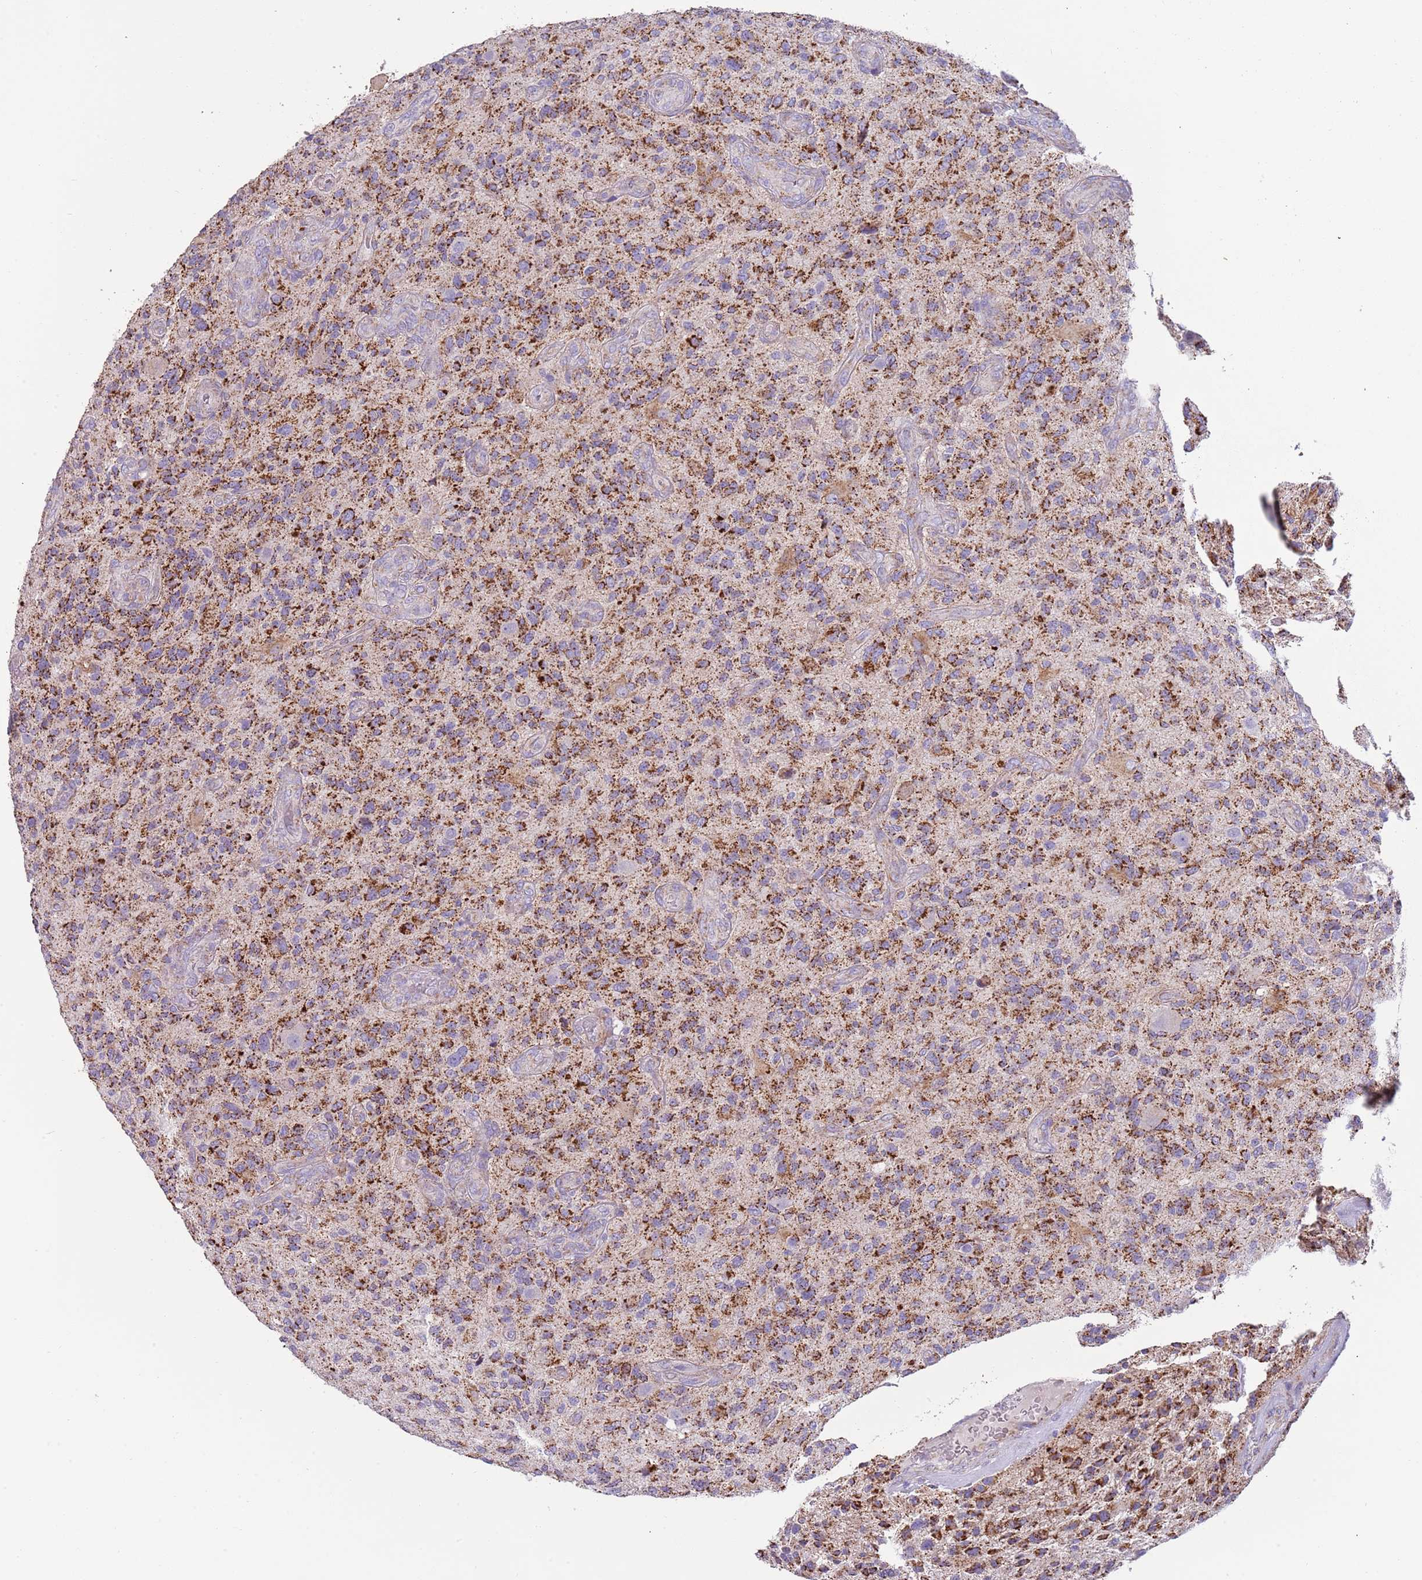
{"staining": {"intensity": "strong", "quantity": ">75%", "location": "cytoplasmic/membranous"}, "tissue": "glioma", "cell_type": "Tumor cells", "image_type": "cancer", "snomed": [{"axis": "morphology", "description": "Glioma, malignant, High grade"}, {"axis": "topography", "description": "Brain"}], "caption": "Glioma tissue displays strong cytoplasmic/membranous positivity in approximately >75% of tumor cells", "gene": "RNF222", "patient": {"sex": "male", "age": 47}}